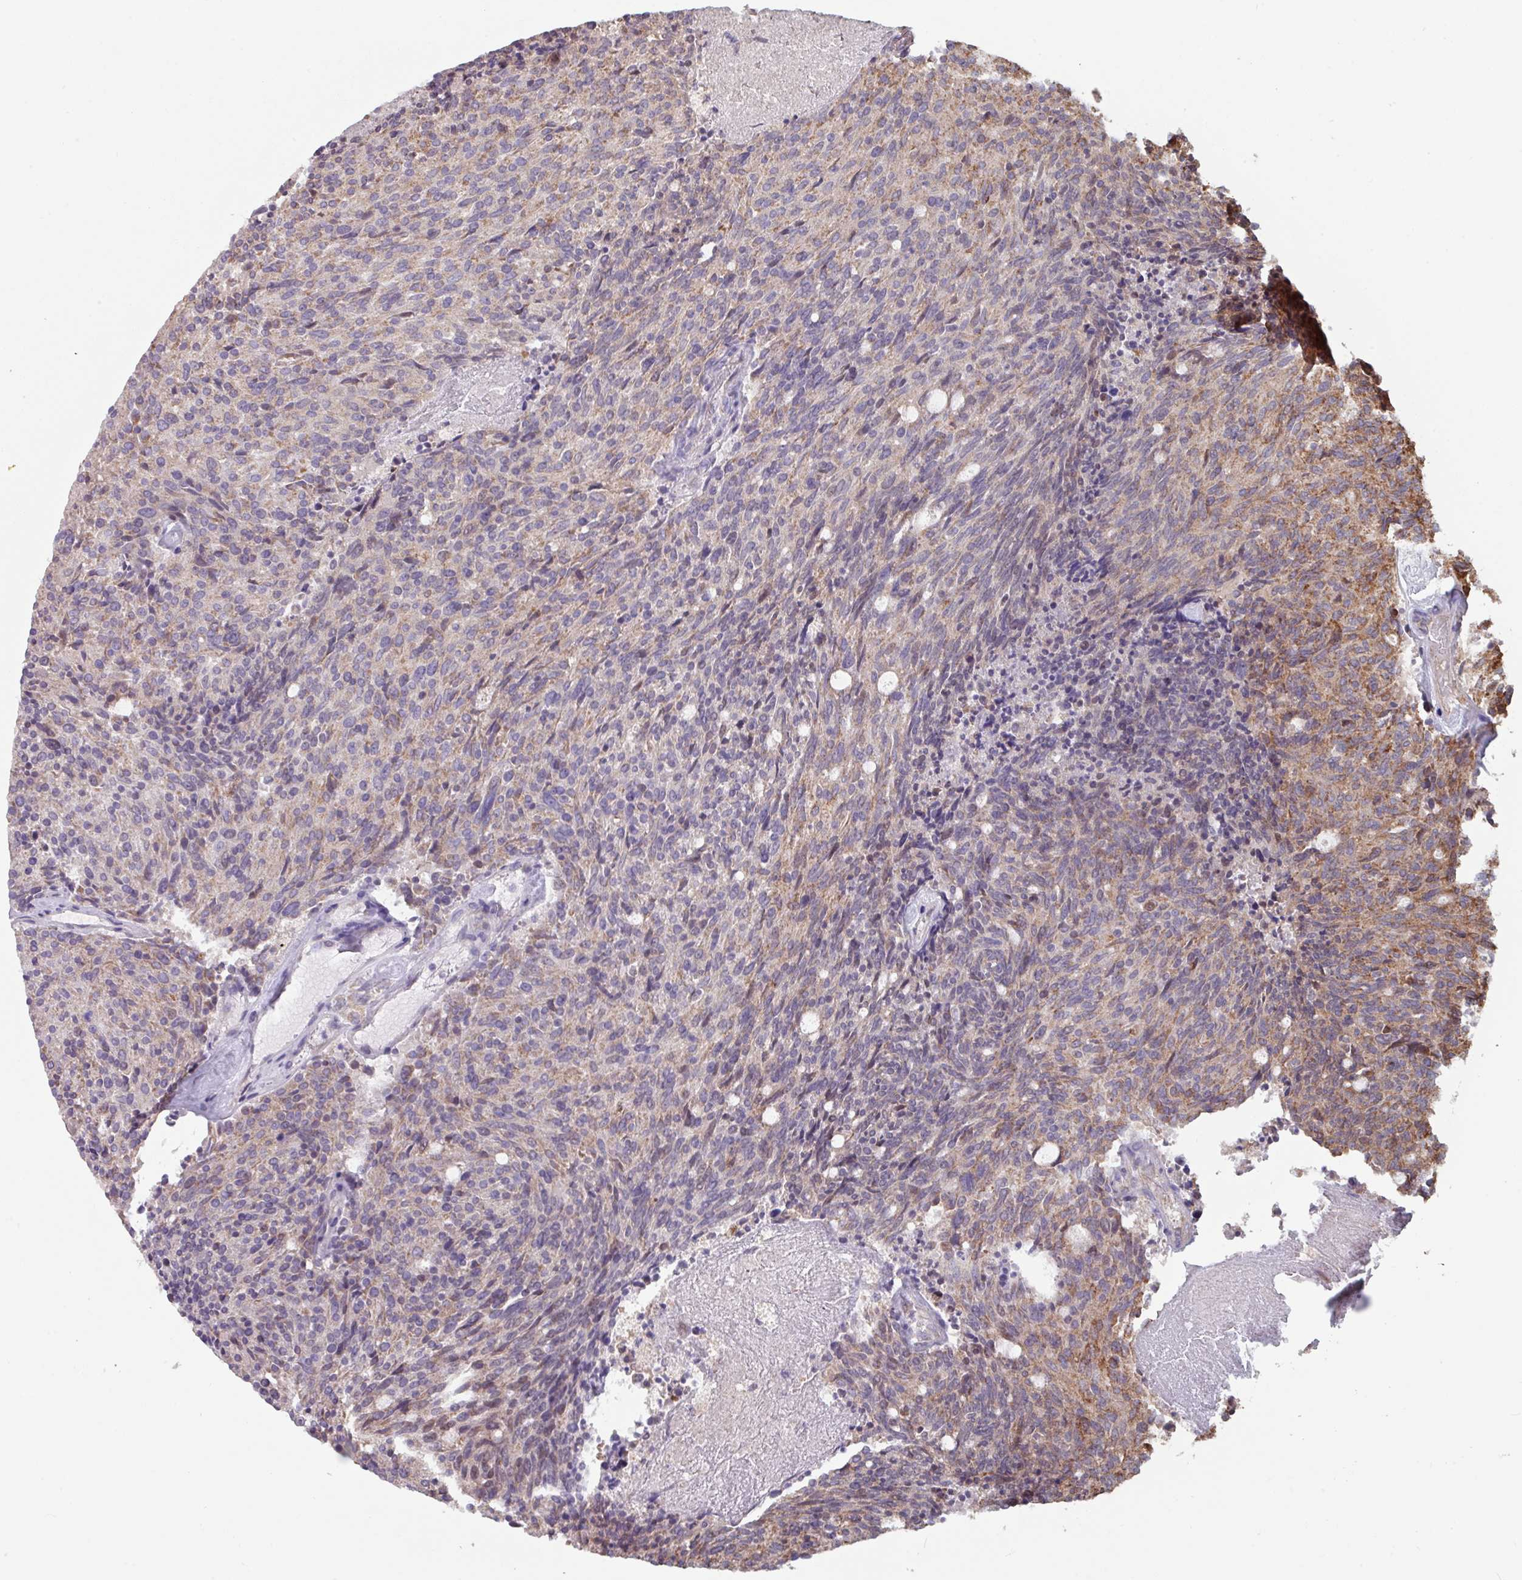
{"staining": {"intensity": "moderate", "quantity": "<25%", "location": "cytoplasmic/membranous"}, "tissue": "carcinoid", "cell_type": "Tumor cells", "image_type": "cancer", "snomed": [{"axis": "morphology", "description": "Carcinoid, malignant, NOS"}, {"axis": "topography", "description": "Pancreas"}], "caption": "This is a micrograph of immunohistochemistry staining of malignant carcinoid, which shows moderate positivity in the cytoplasmic/membranous of tumor cells.", "gene": "COX7C", "patient": {"sex": "female", "age": 54}}